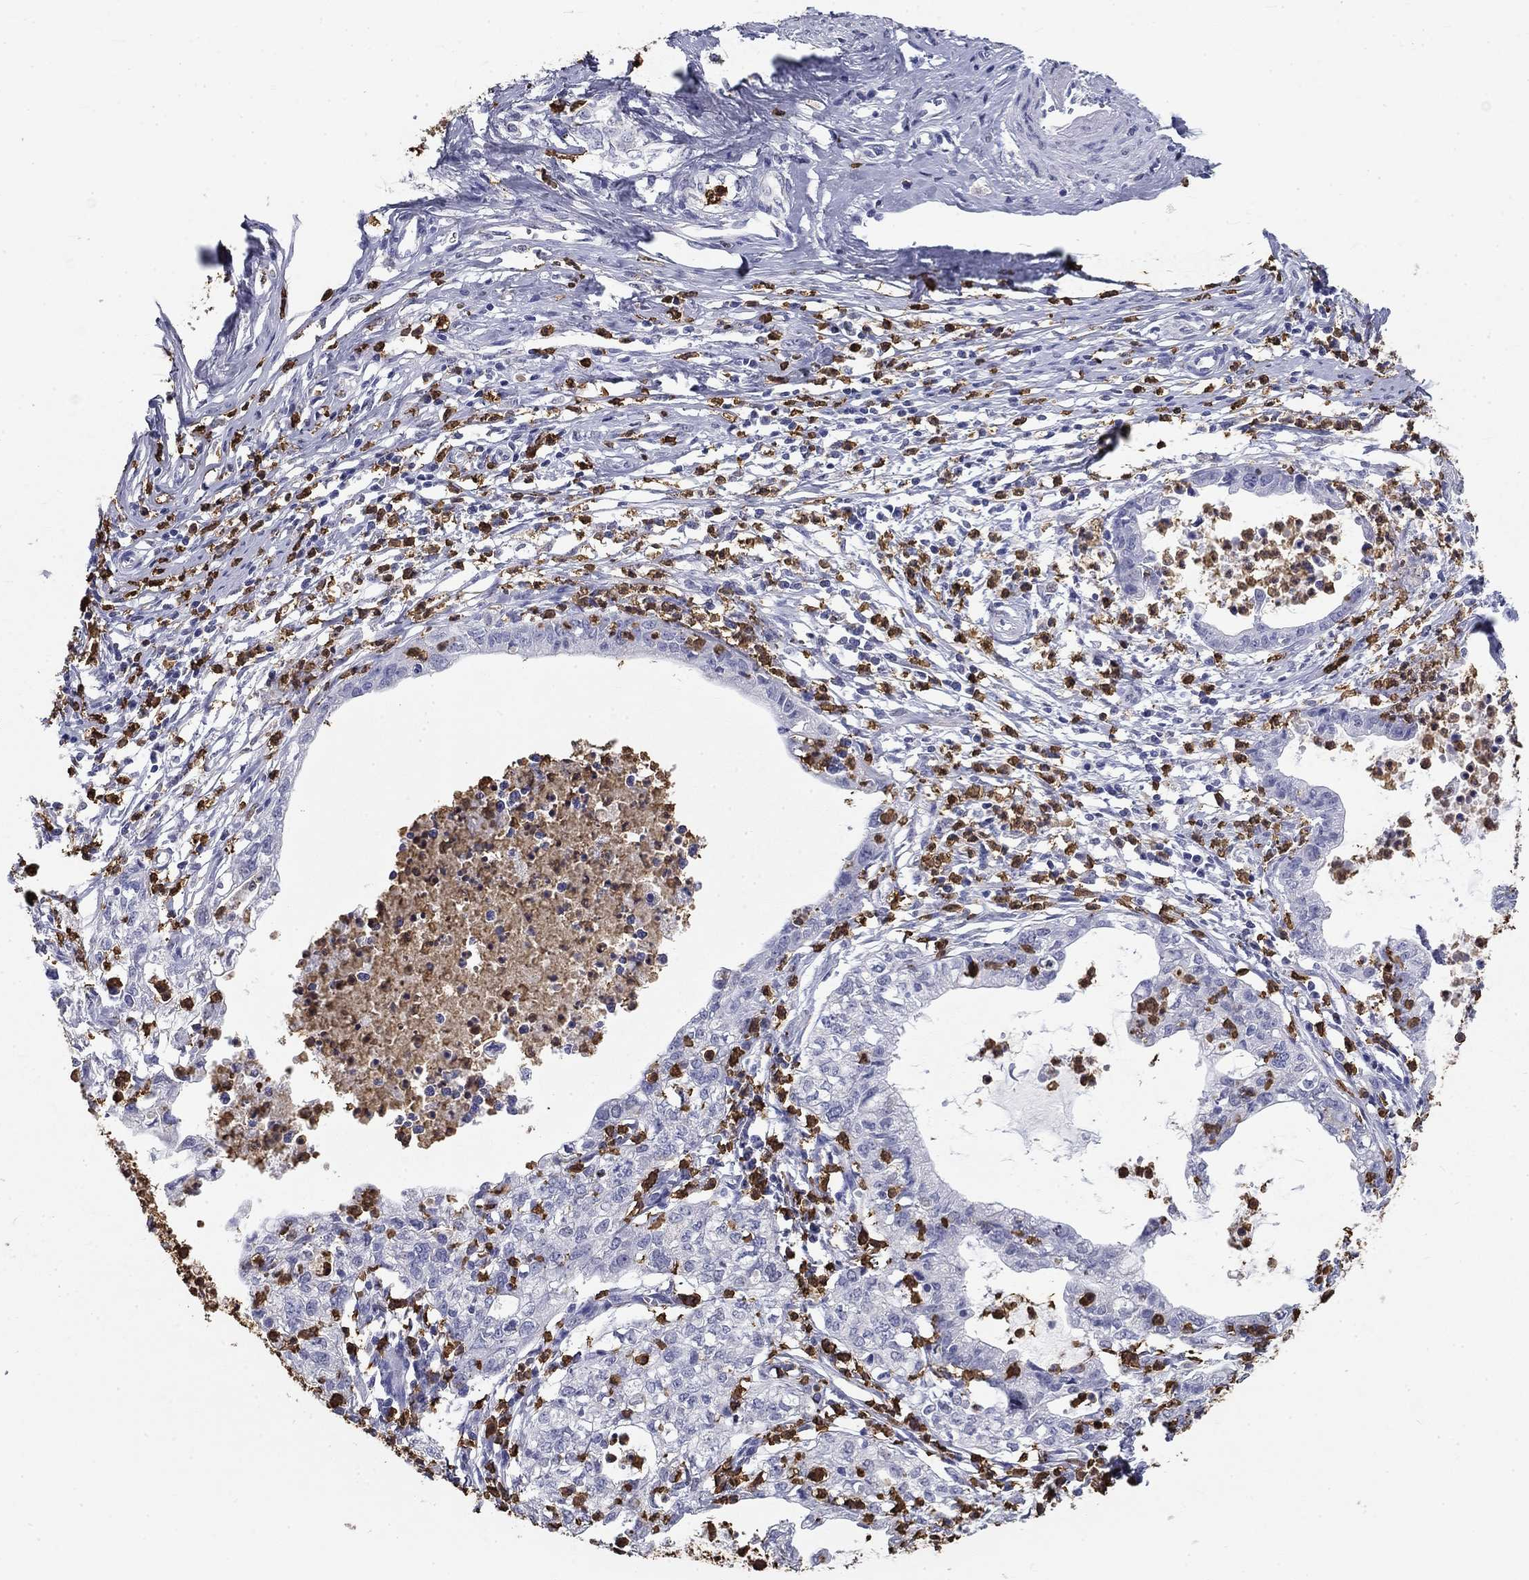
{"staining": {"intensity": "negative", "quantity": "none", "location": "none"}, "tissue": "cervical cancer", "cell_type": "Tumor cells", "image_type": "cancer", "snomed": [{"axis": "morphology", "description": "Normal tissue, NOS"}, {"axis": "morphology", "description": "Adenocarcinoma, NOS"}, {"axis": "topography", "description": "Cervix"}], "caption": "The immunohistochemistry (IHC) micrograph has no significant positivity in tumor cells of cervical adenocarcinoma tissue. (DAB (3,3'-diaminobenzidine) IHC, high magnification).", "gene": "IGSF8", "patient": {"sex": "female", "age": 38}}